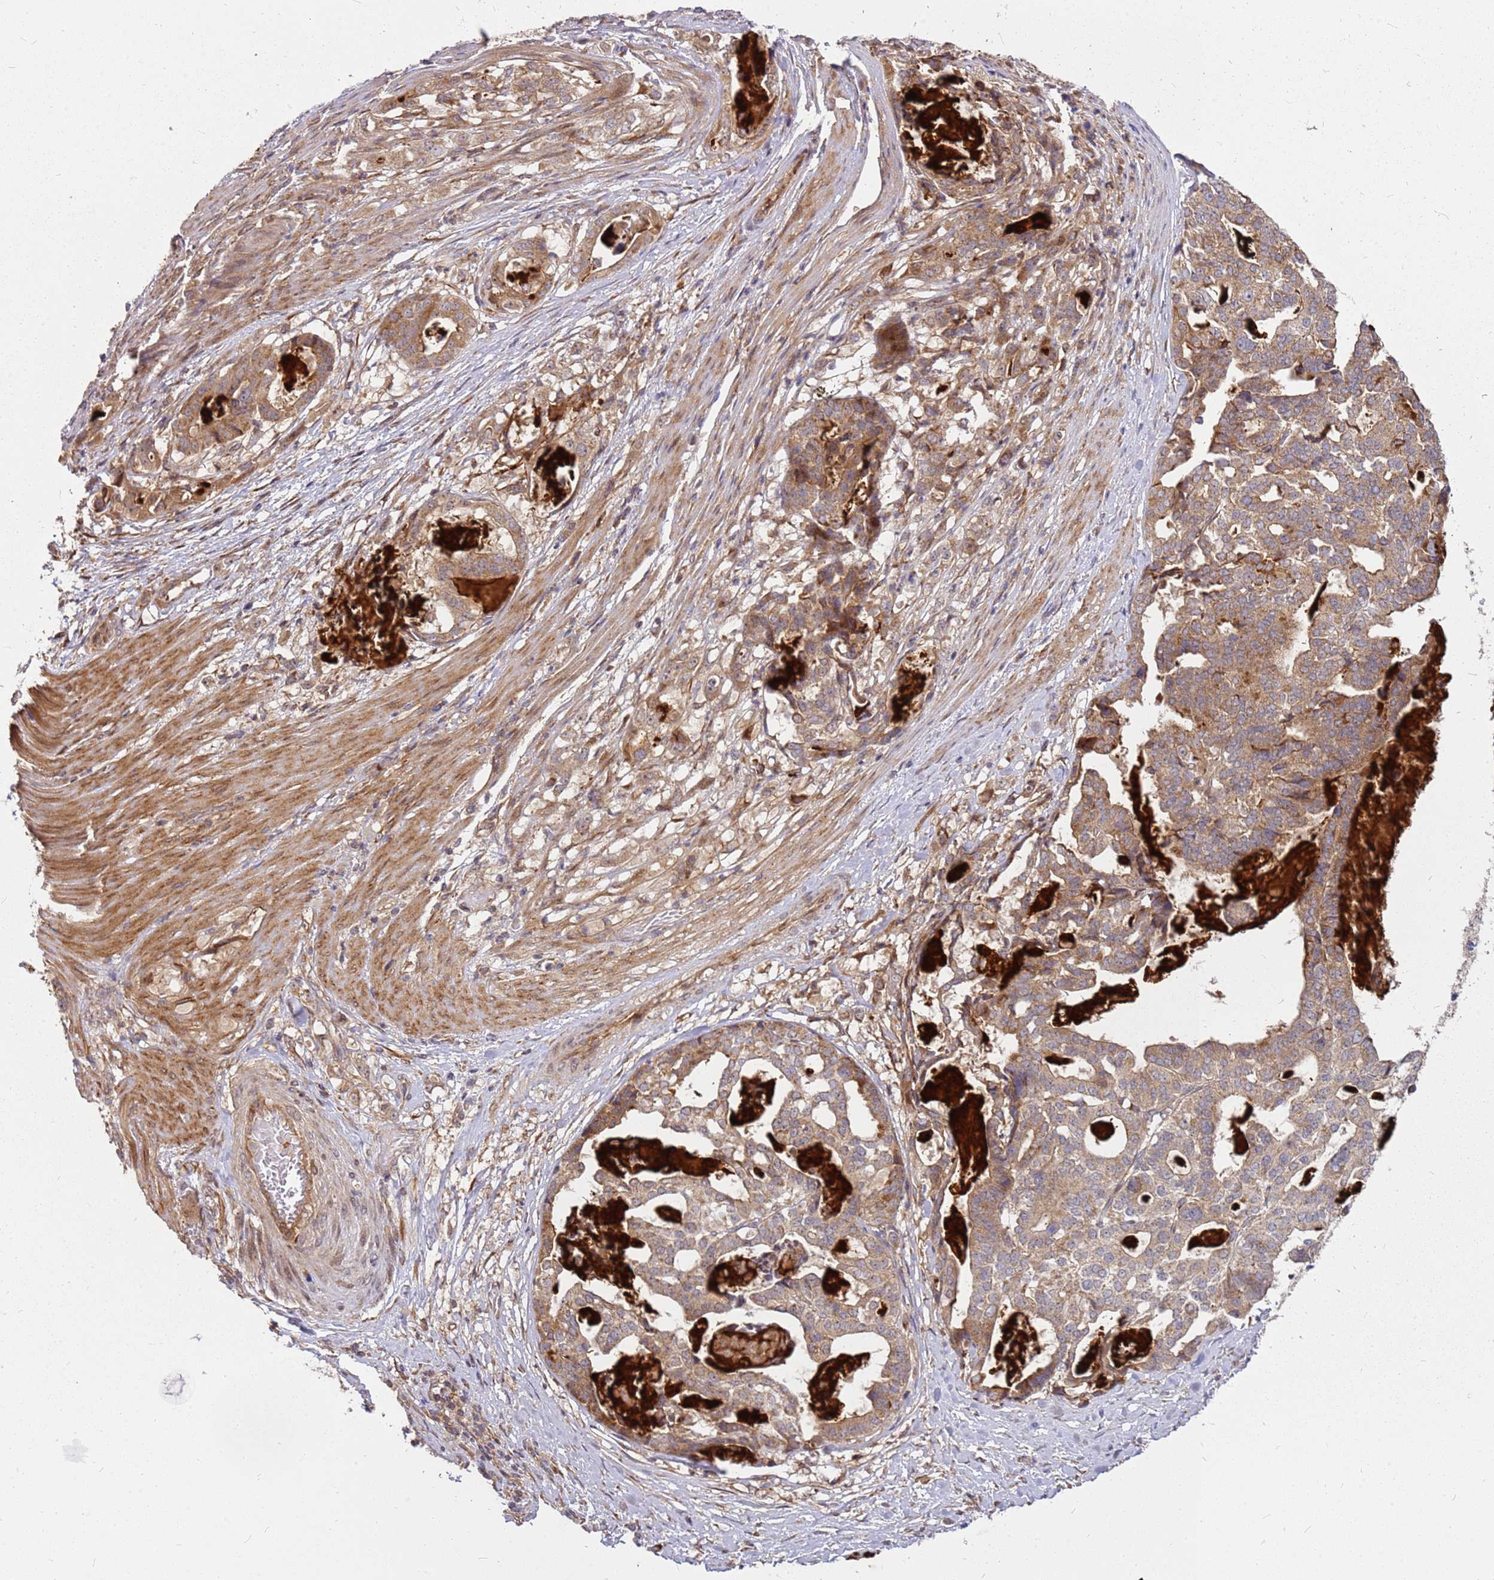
{"staining": {"intensity": "moderate", "quantity": ">75%", "location": "cytoplasmic/membranous"}, "tissue": "stomach cancer", "cell_type": "Tumor cells", "image_type": "cancer", "snomed": [{"axis": "morphology", "description": "Adenocarcinoma, NOS"}, {"axis": "topography", "description": "Stomach"}], "caption": "Immunohistochemical staining of human adenocarcinoma (stomach) reveals moderate cytoplasmic/membranous protein positivity in approximately >75% of tumor cells.", "gene": "CCDC159", "patient": {"sex": "male", "age": 48}}